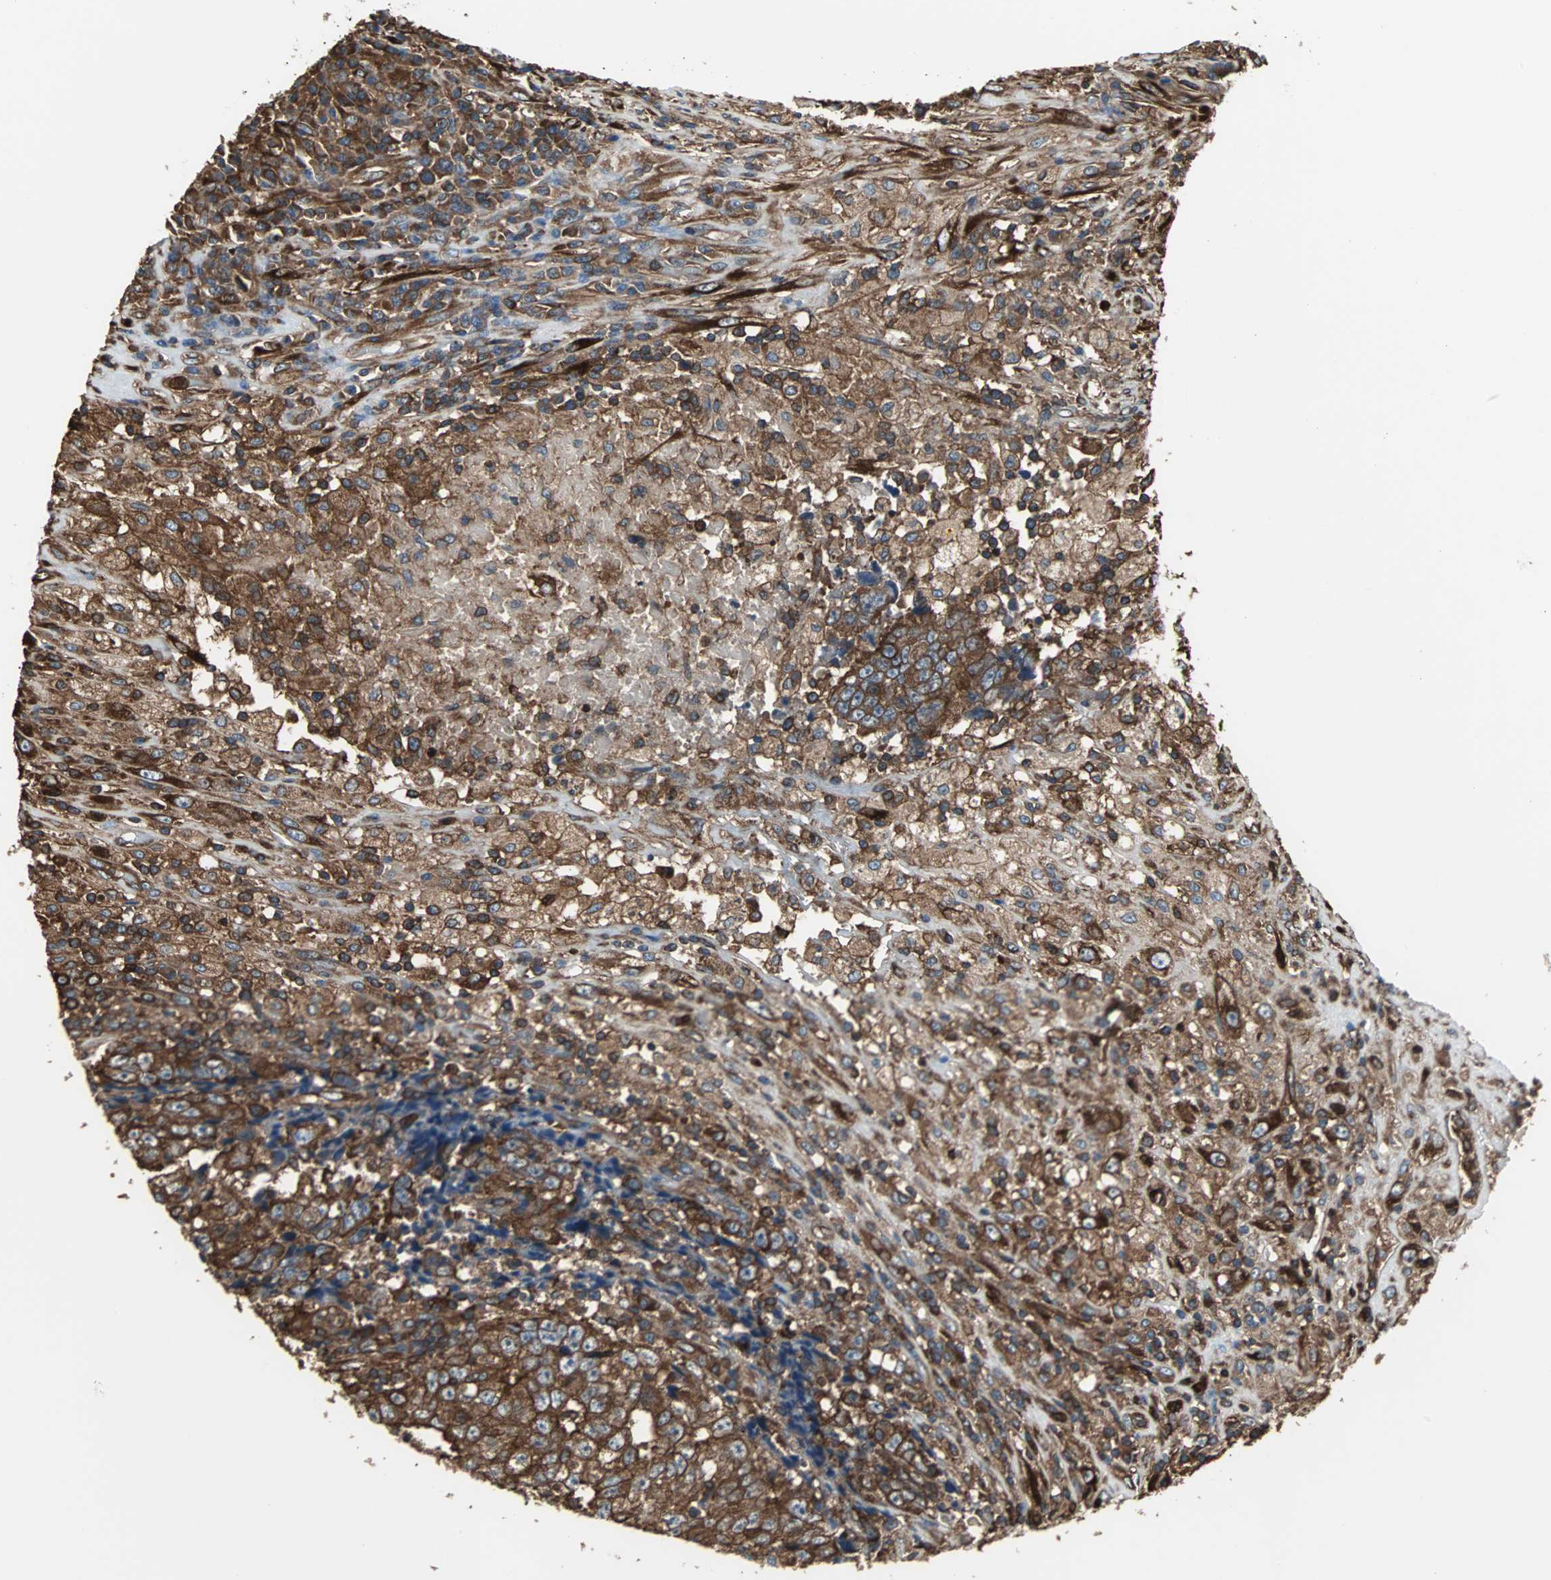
{"staining": {"intensity": "strong", "quantity": ">75%", "location": "cytoplasmic/membranous"}, "tissue": "testis cancer", "cell_type": "Tumor cells", "image_type": "cancer", "snomed": [{"axis": "morphology", "description": "Necrosis, NOS"}, {"axis": "morphology", "description": "Carcinoma, Embryonal, NOS"}, {"axis": "topography", "description": "Testis"}], "caption": "The immunohistochemical stain labels strong cytoplasmic/membranous staining in tumor cells of testis embryonal carcinoma tissue.", "gene": "ACTN1", "patient": {"sex": "male", "age": 19}}